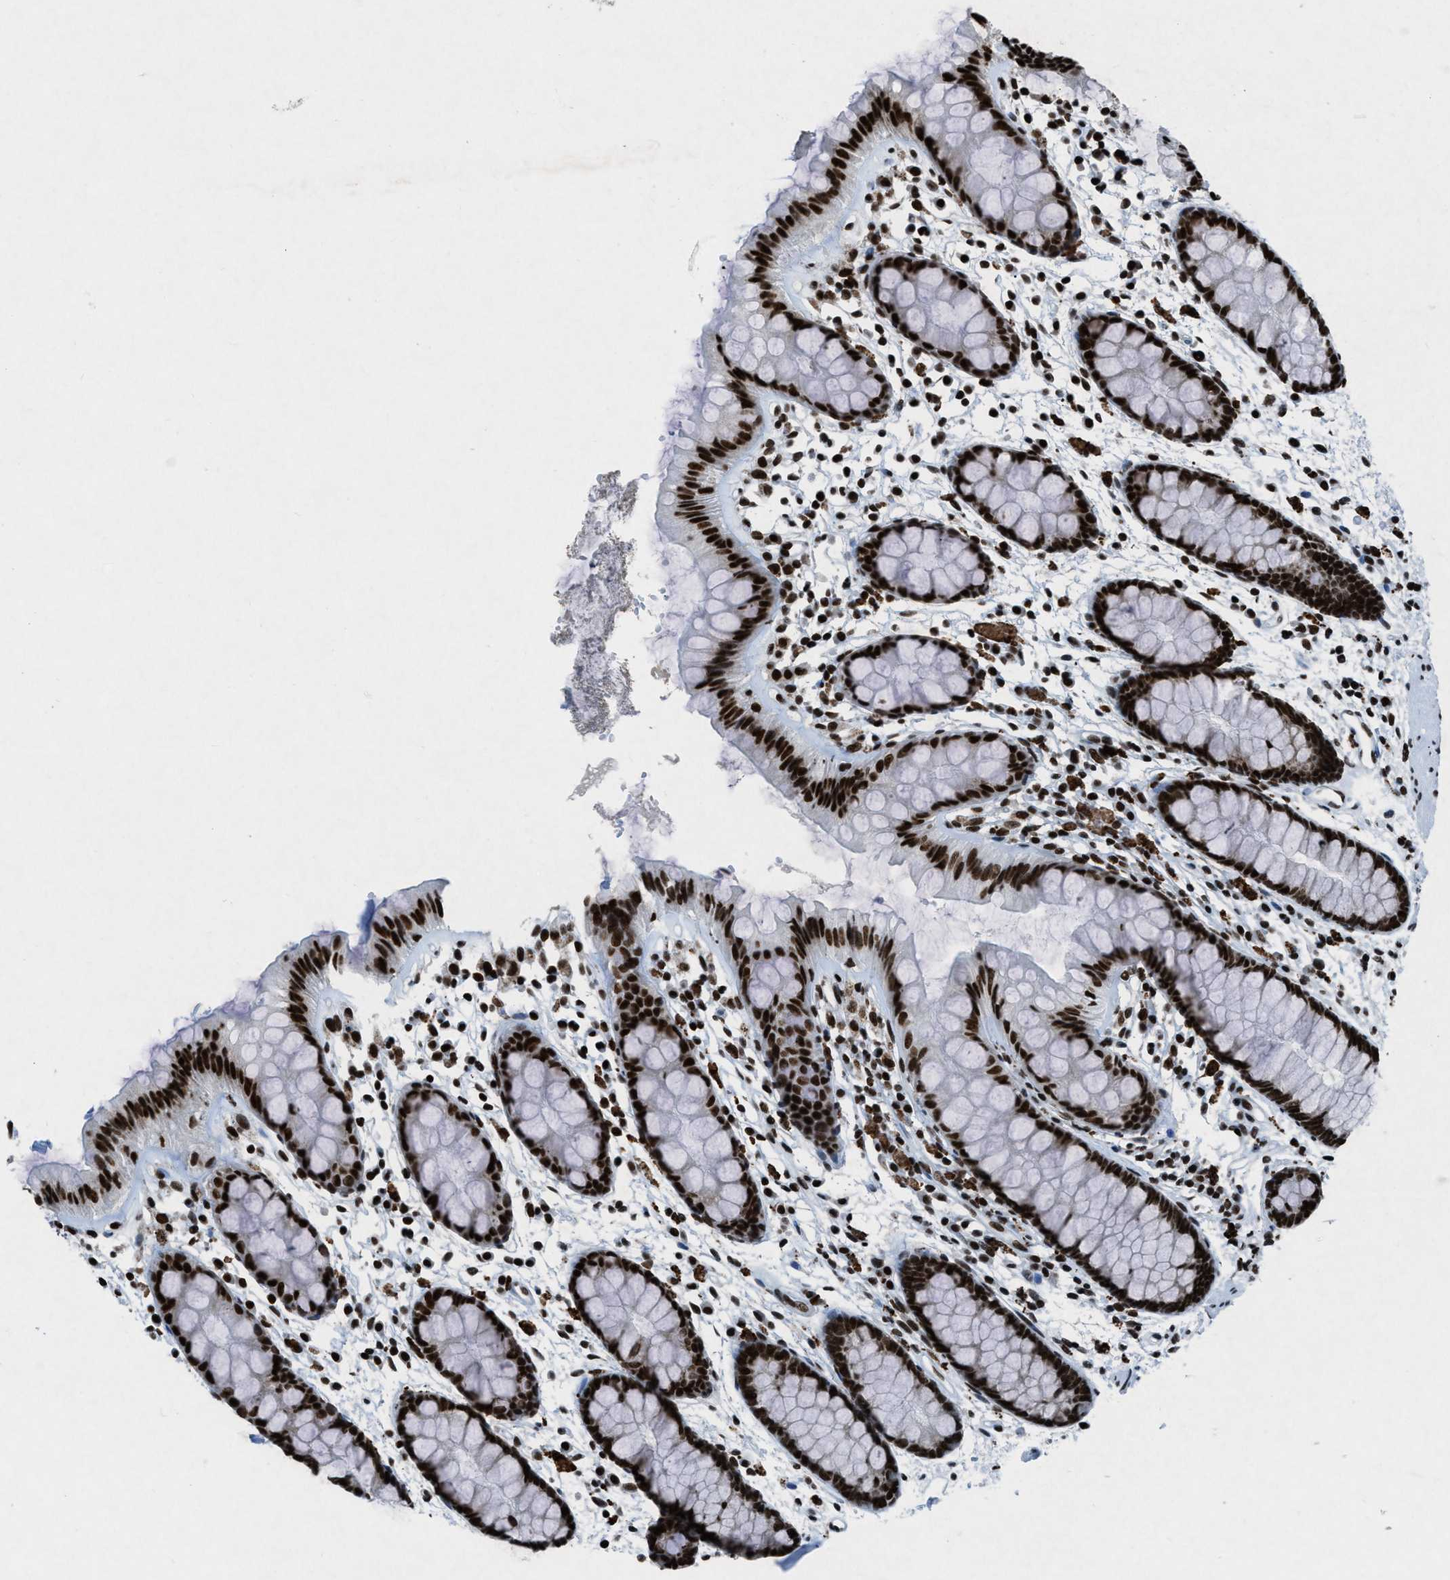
{"staining": {"intensity": "strong", "quantity": ">75%", "location": "nuclear"}, "tissue": "rectum", "cell_type": "Glandular cells", "image_type": "normal", "snomed": [{"axis": "morphology", "description": "Normal tissue, NOS"}, {"axis": "topography", "description": "Rectum"}], "caption": "Protein expression analysis of unremarkable rectum exhibits strong nuclear staining in approximately >75% of glandular cells.", "gene": "NXF1", "patient": {"sex": "female", "age": 66}}